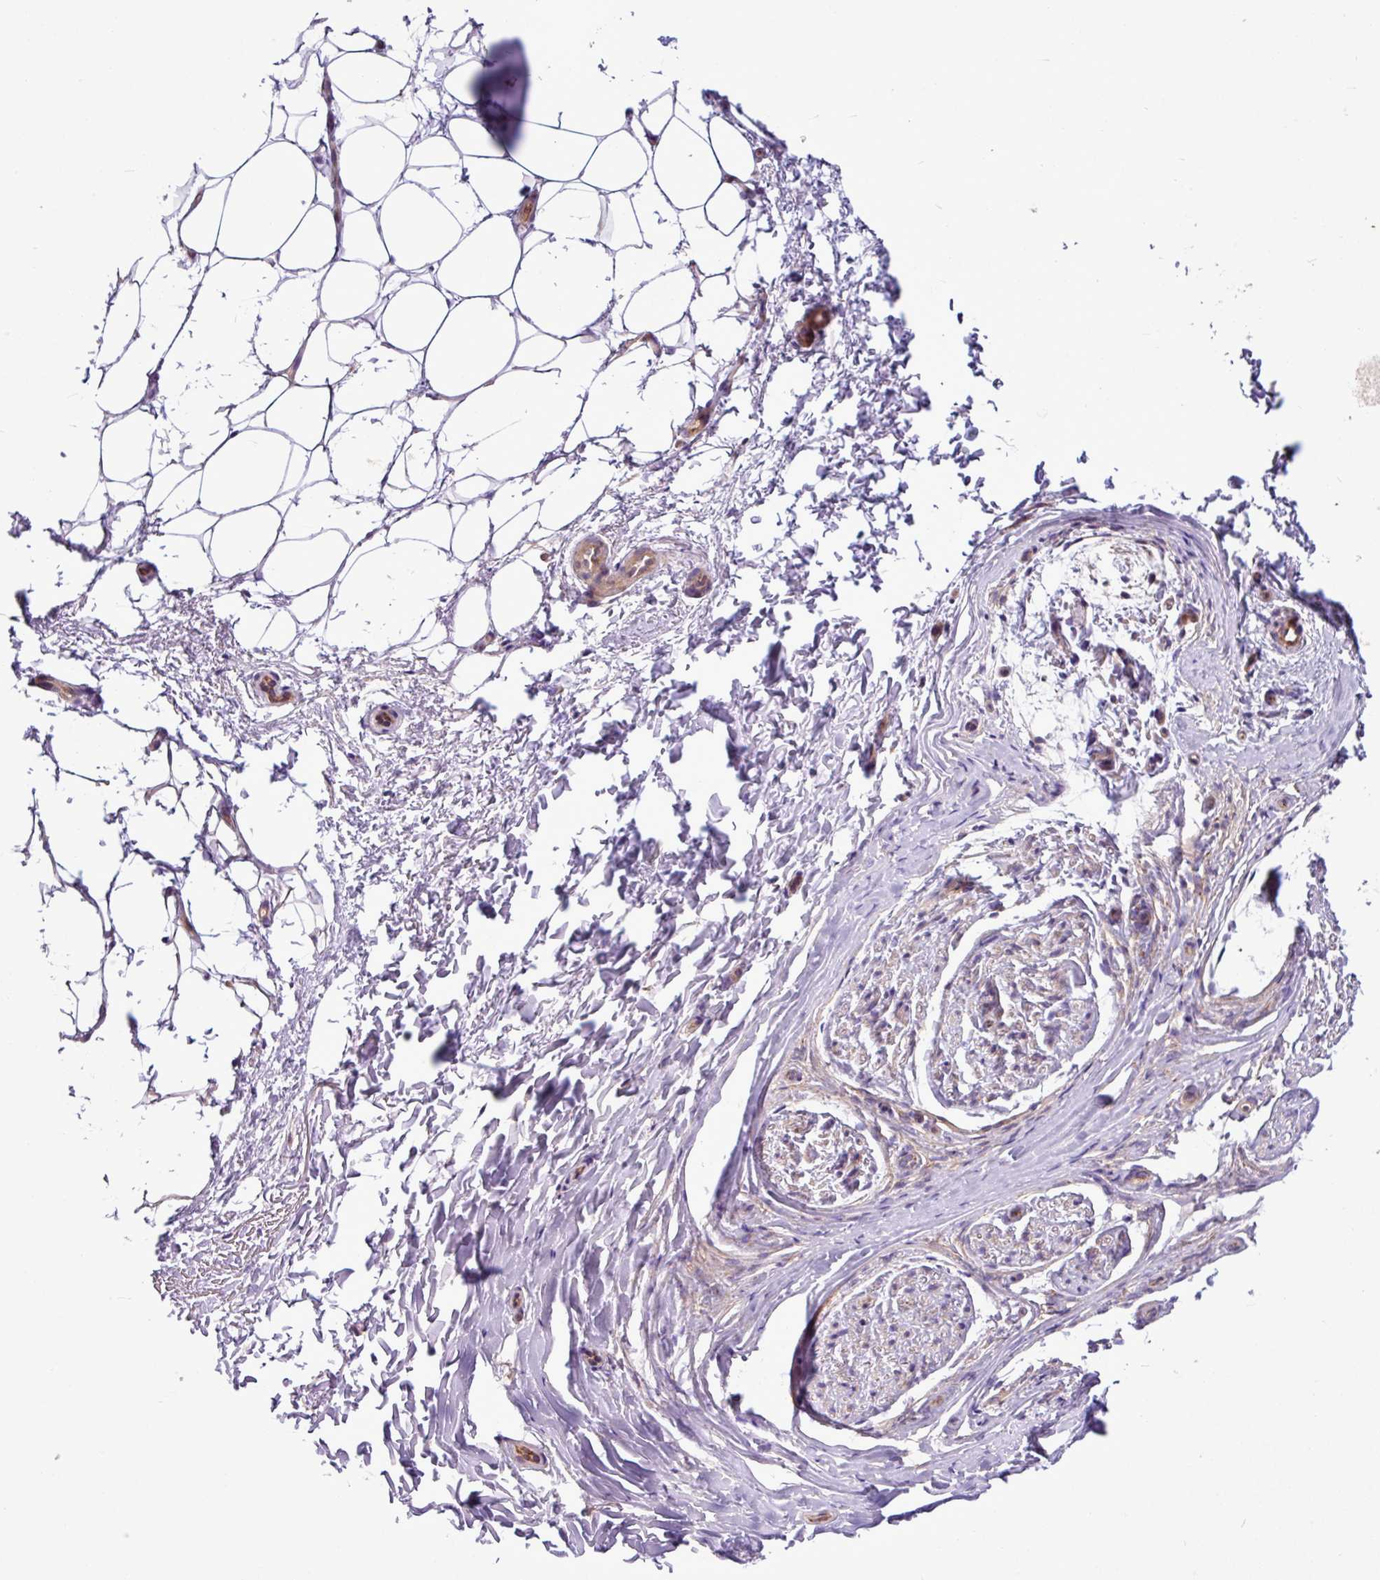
{"staining": {"intensity": "weak", "quantity": ">75%", "location": "cytoplasmic/membranous"}, "tissue": "adipose tissue", "cell_type": "Adipocytes", "image_type": "normal", "snomed": [{"axis": "morphology", "description": "Normal tissue, NOS"}, {"axis": "topography", "description": "Peripheral nerve tissue"}], "caption": "Immunohistochemical staining of unremarkable human adipose tissue reveals low levels of weak cytoplasmic/membranous positivity in about >75% of adipocytes.", "gene": "MROH2A", "patient": {"sex": "female", "age": 61}}